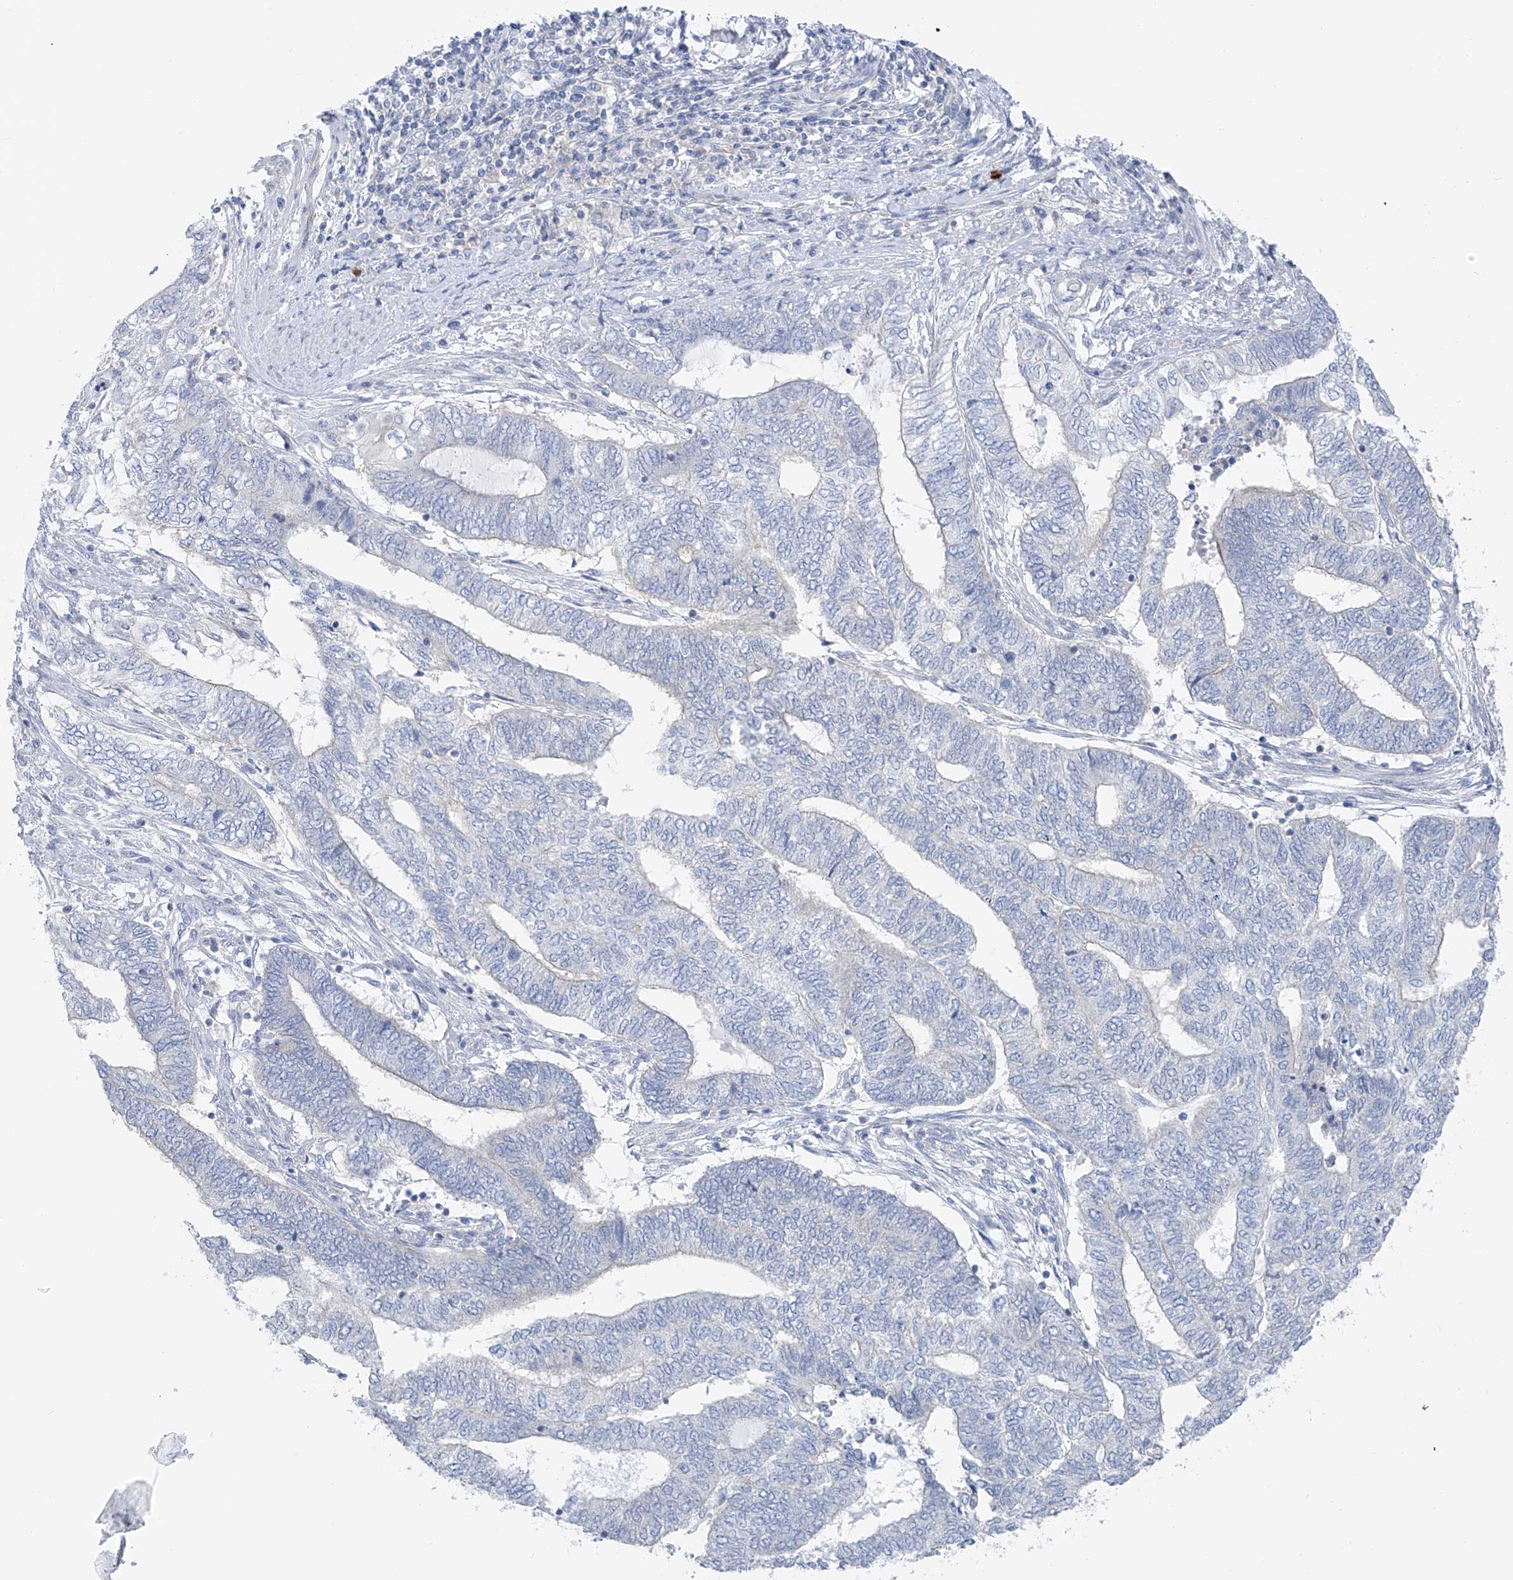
{"staining": {"intensity": "negative", "quantity": "none", "location": "none"}, "tissue": "endometrial cancer", "cell_type": "Tumor cells", "image_type": "cancer", "snomed": [{"axis": "morphology", "description": "Adenocarcinoma, NOS"}, {"axis": "topography", "description": "Uterus"}, {"axis": "topography", "description": "Endometrium"}], "caption": "The image demonstrates no significant expression in tumor cells of endometrial cancer.", "gene": "POMGNT2", "patient": {"sex": "female", "age": 70}}